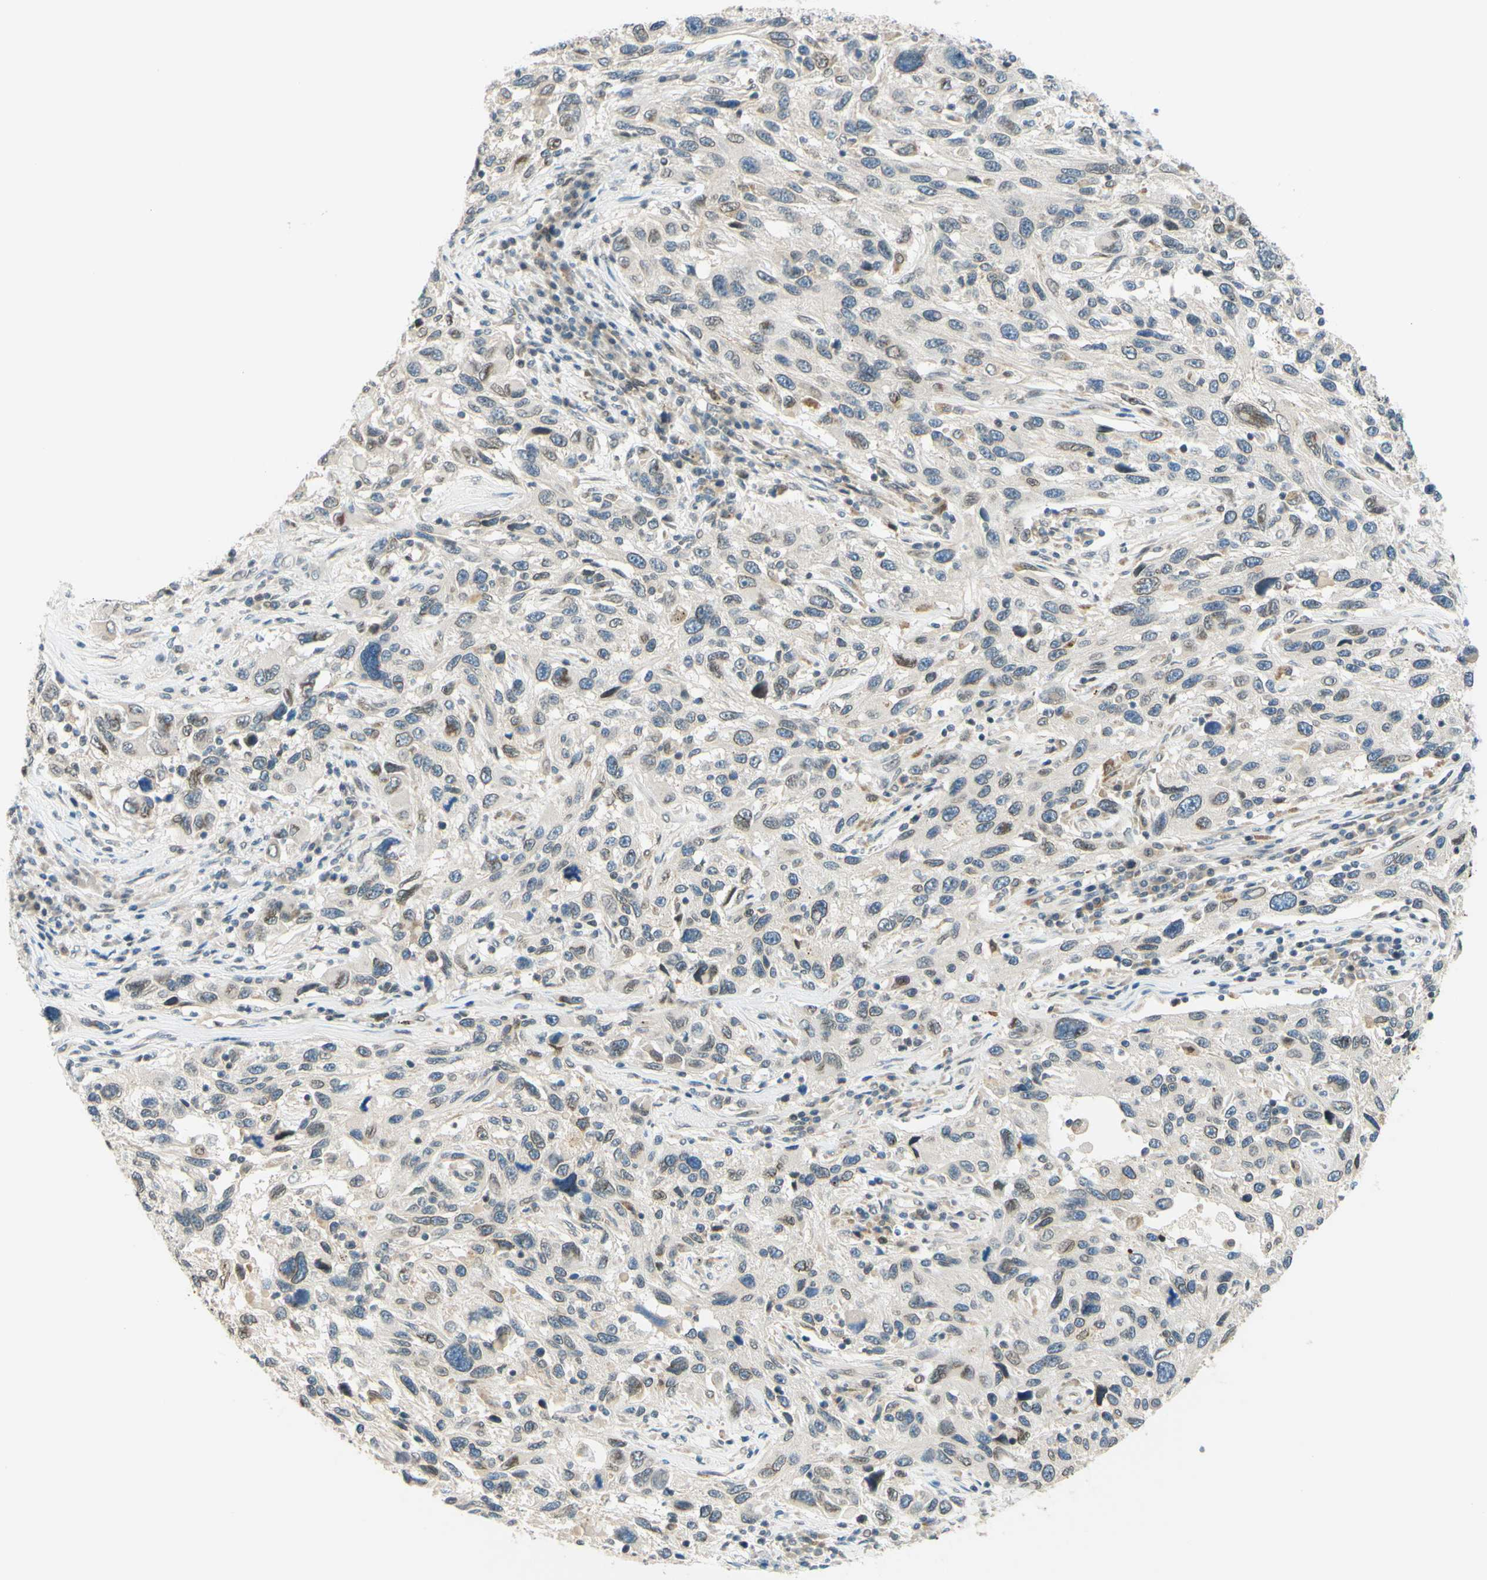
{"staining": {"intensity": "weak", "quantity": "<25%", "location": "cytoplasmic/membranous"}, "tissue": "melanoma", "cell_type": "Tumor cells", "image_type": "cancer", "snomed": [{"axis": "morphology", "description": "Malignant melanoma, NOS"}, {"axis": "topography", "description": "Skin"}], "caption": "Human malignant melanoma stained for a protein using IHC exhibits no expression in tumor cells.", "gene": "C2CD2L", "patient": {"sex": "male", "age": 53}}